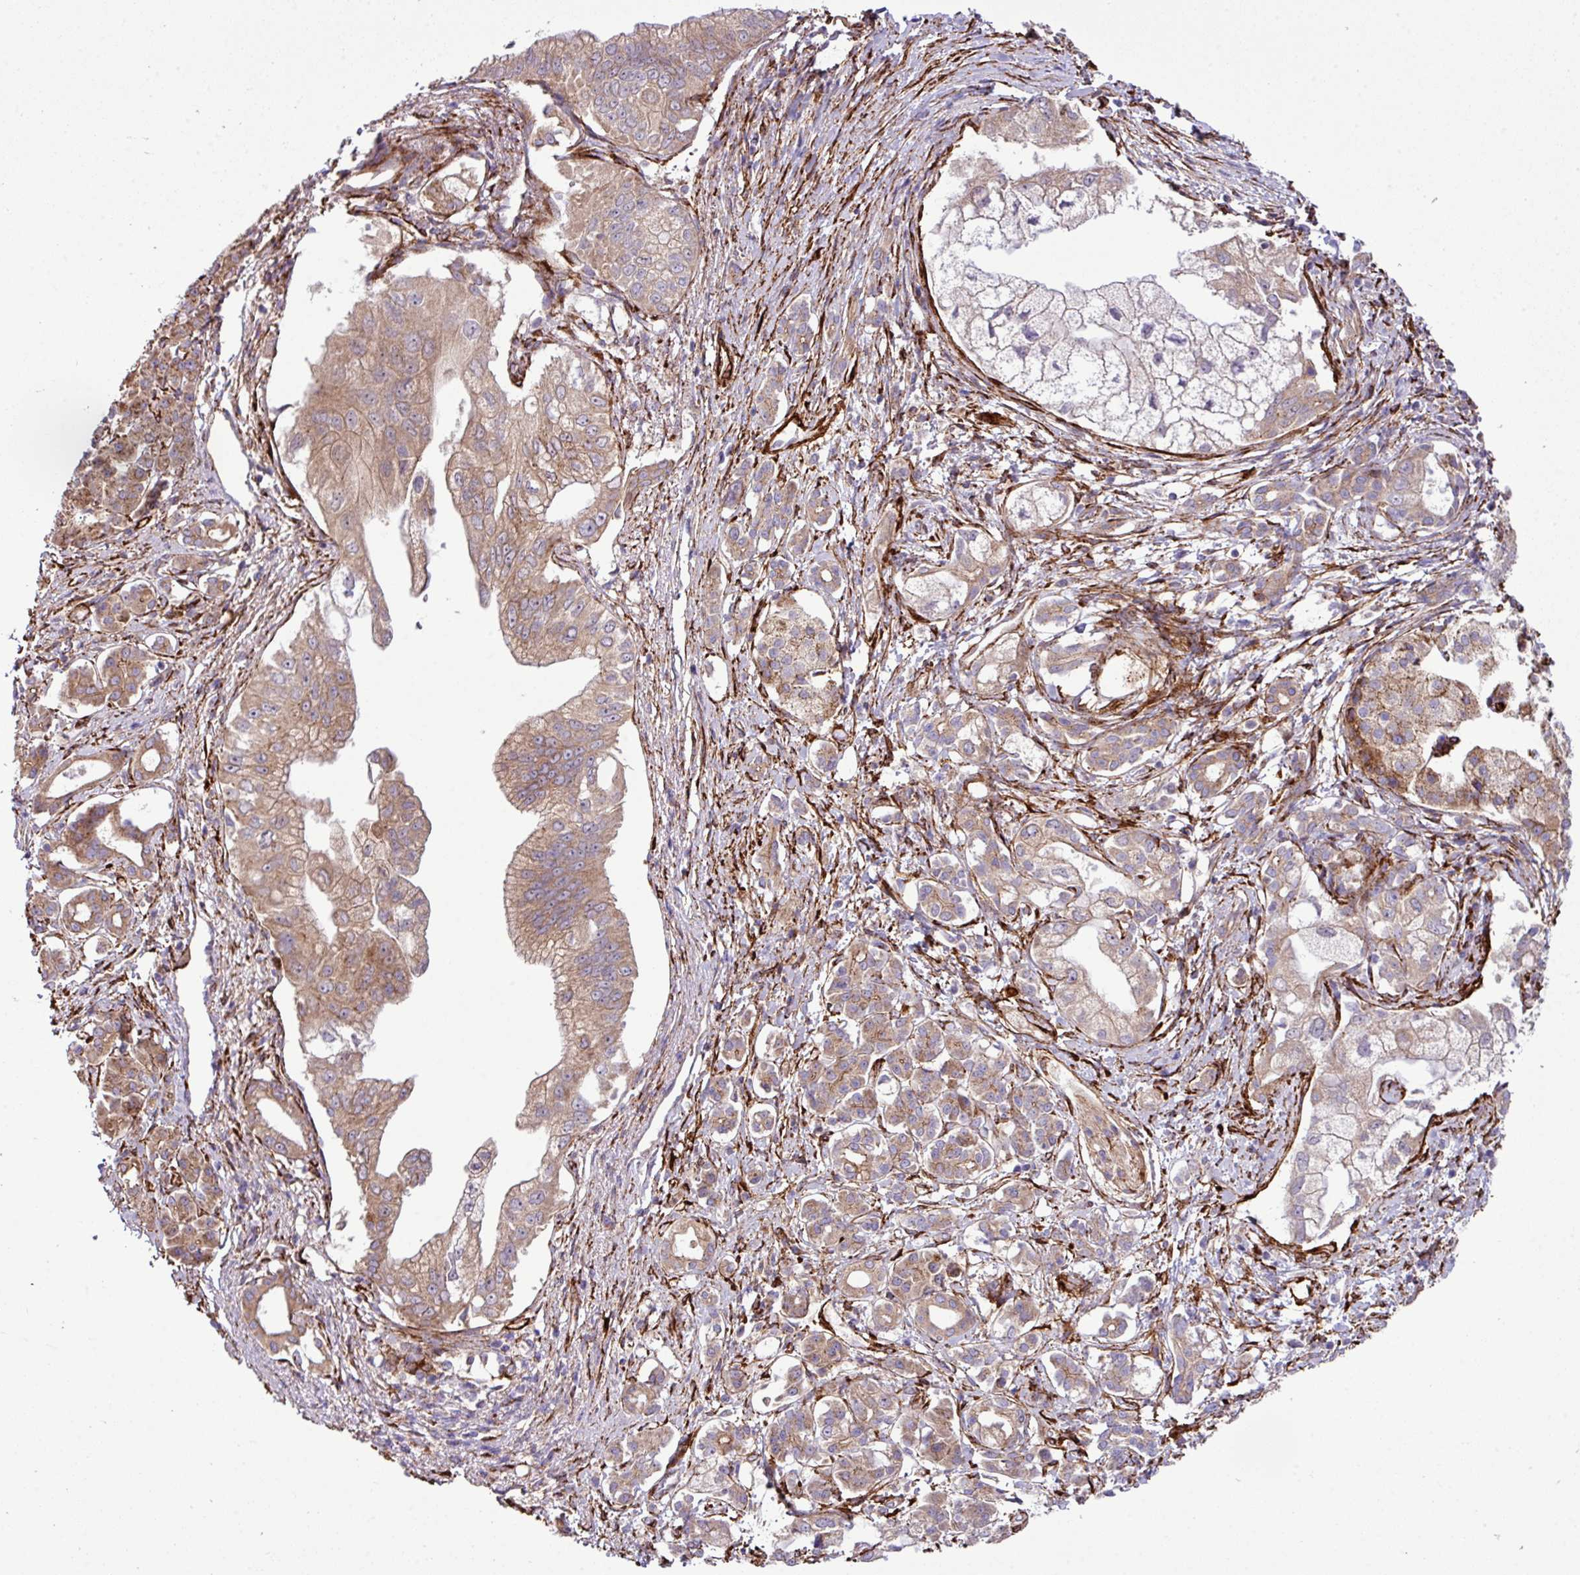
{"staining": {"intensity": "moderate", "quantity": ">75%", "location": "cytoplasmic/membranous"}, "tissue": "pancreatic cancer", "cell_type": "Tumor cells", "image_type": "cancer", "snomed": [{"axis": "morphology", "description": "Adenocarcinoma, NOS"}, {"axis": "topography", "description": "Pancreas"}], "caption": "The immunohistochemical stain labels moderate cytoplasmic/membranous positivity in tumor cells of pancreatic cancer tissue. Nuclei are stained in blue.", "gene": "FAM47E", "patient": {"sex": "male", "age": 70}}